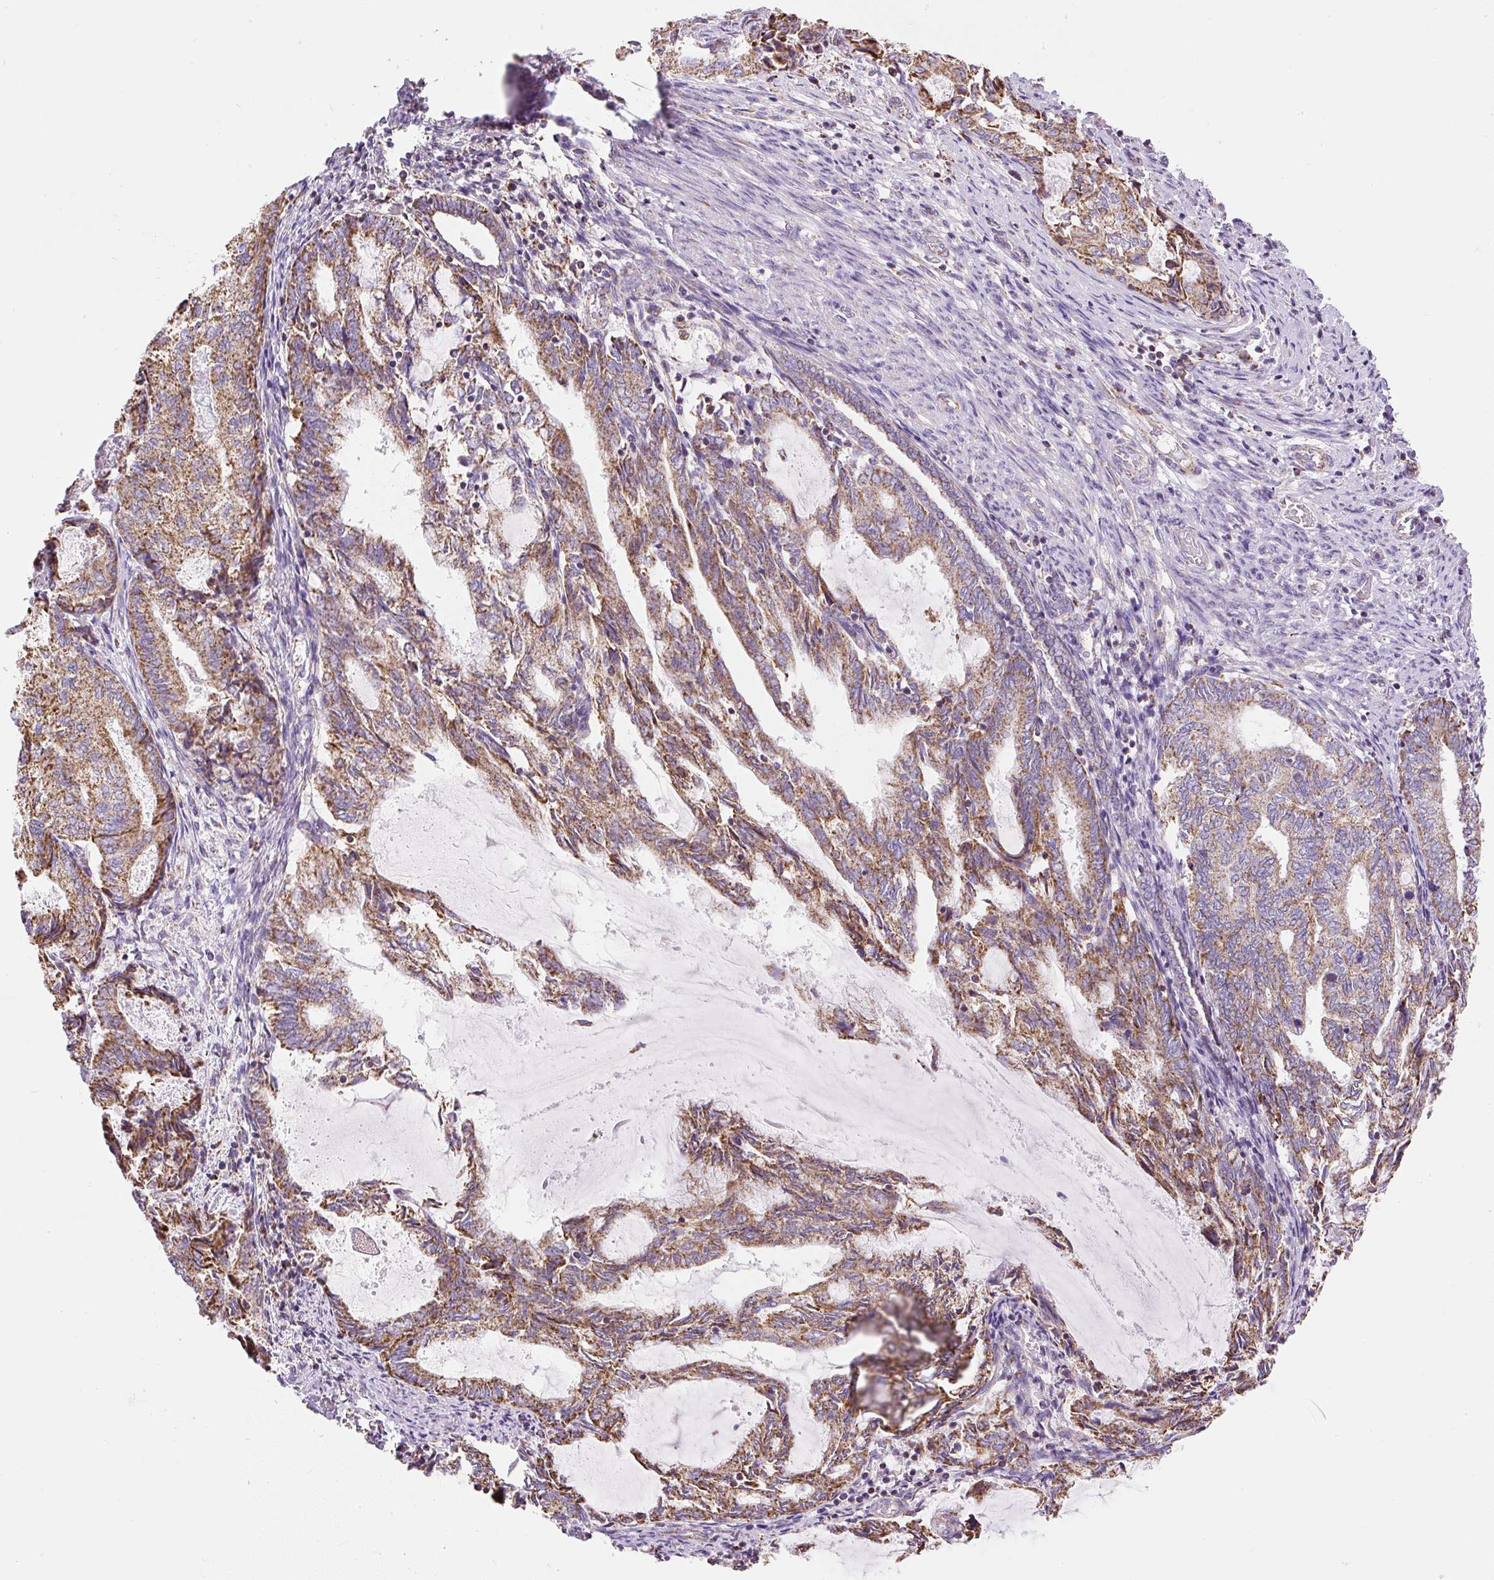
{"staining": {"intensity": "strong", "quantity": ">75%", "location": "cytoplasmic/membranous"}, "tissue": "endometrial cancer", "cell_type": "Tumor cells", "image_type": "cancer", "snomed": [{"axis": "morphology", "description": "Adenocarcinoma, NOS"}, {"axis": "topography", "description": "Endometrium"}], "caption": "Tumor cells display strong cytoplasmic/membranous expression in approximately >75% of cells in endometrial cancer (adenocarcinoma). (DAB (3,3'-diaminobenzidine) IHC with brightfield microscopy, high magnification).", "gene": "DAAM2", "patient": {"sex": "female", "age": 80}}